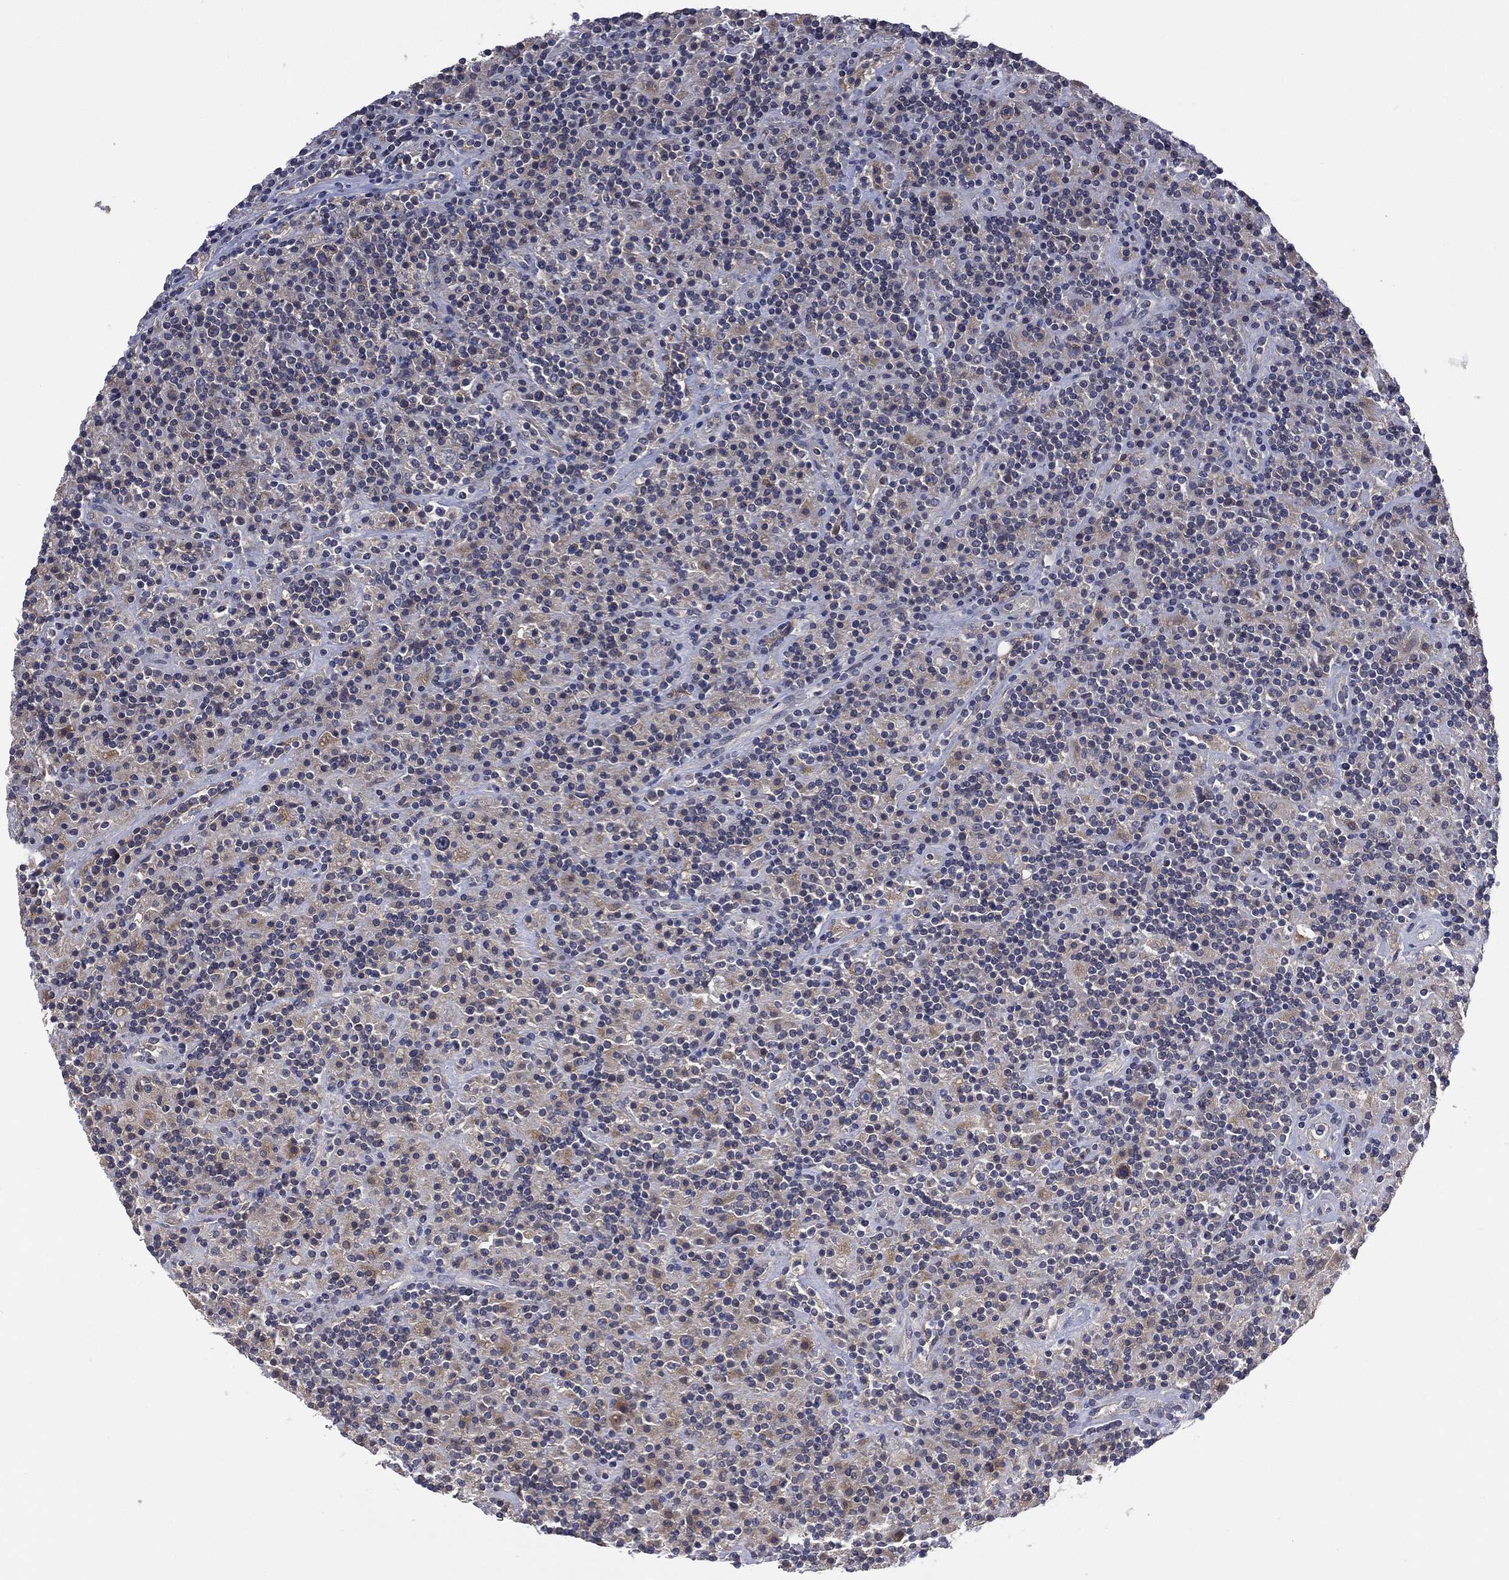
{"staining": {"intensity": "weak", "quantity": "25%-75%", "location": "cytoplasmic/membranous"}, "tissue": "lymphoma", "cell_type": "Tumor cells", "image_type": "cancer", "snomed": [{"axis": "morphology", "description": "Hodgkin's disease, NOS"}, {"axis": "topography", "description": "Lymph node"}], "caption": "A photomicrograph showing weak cytoplasmic/membranous positivity in about 25%-75% of tumor cells in lymphoma, as visualized by brown immunohistochemical staining.", "gene": "MPP7", "patient": {"sex": "male", "age": 70}}